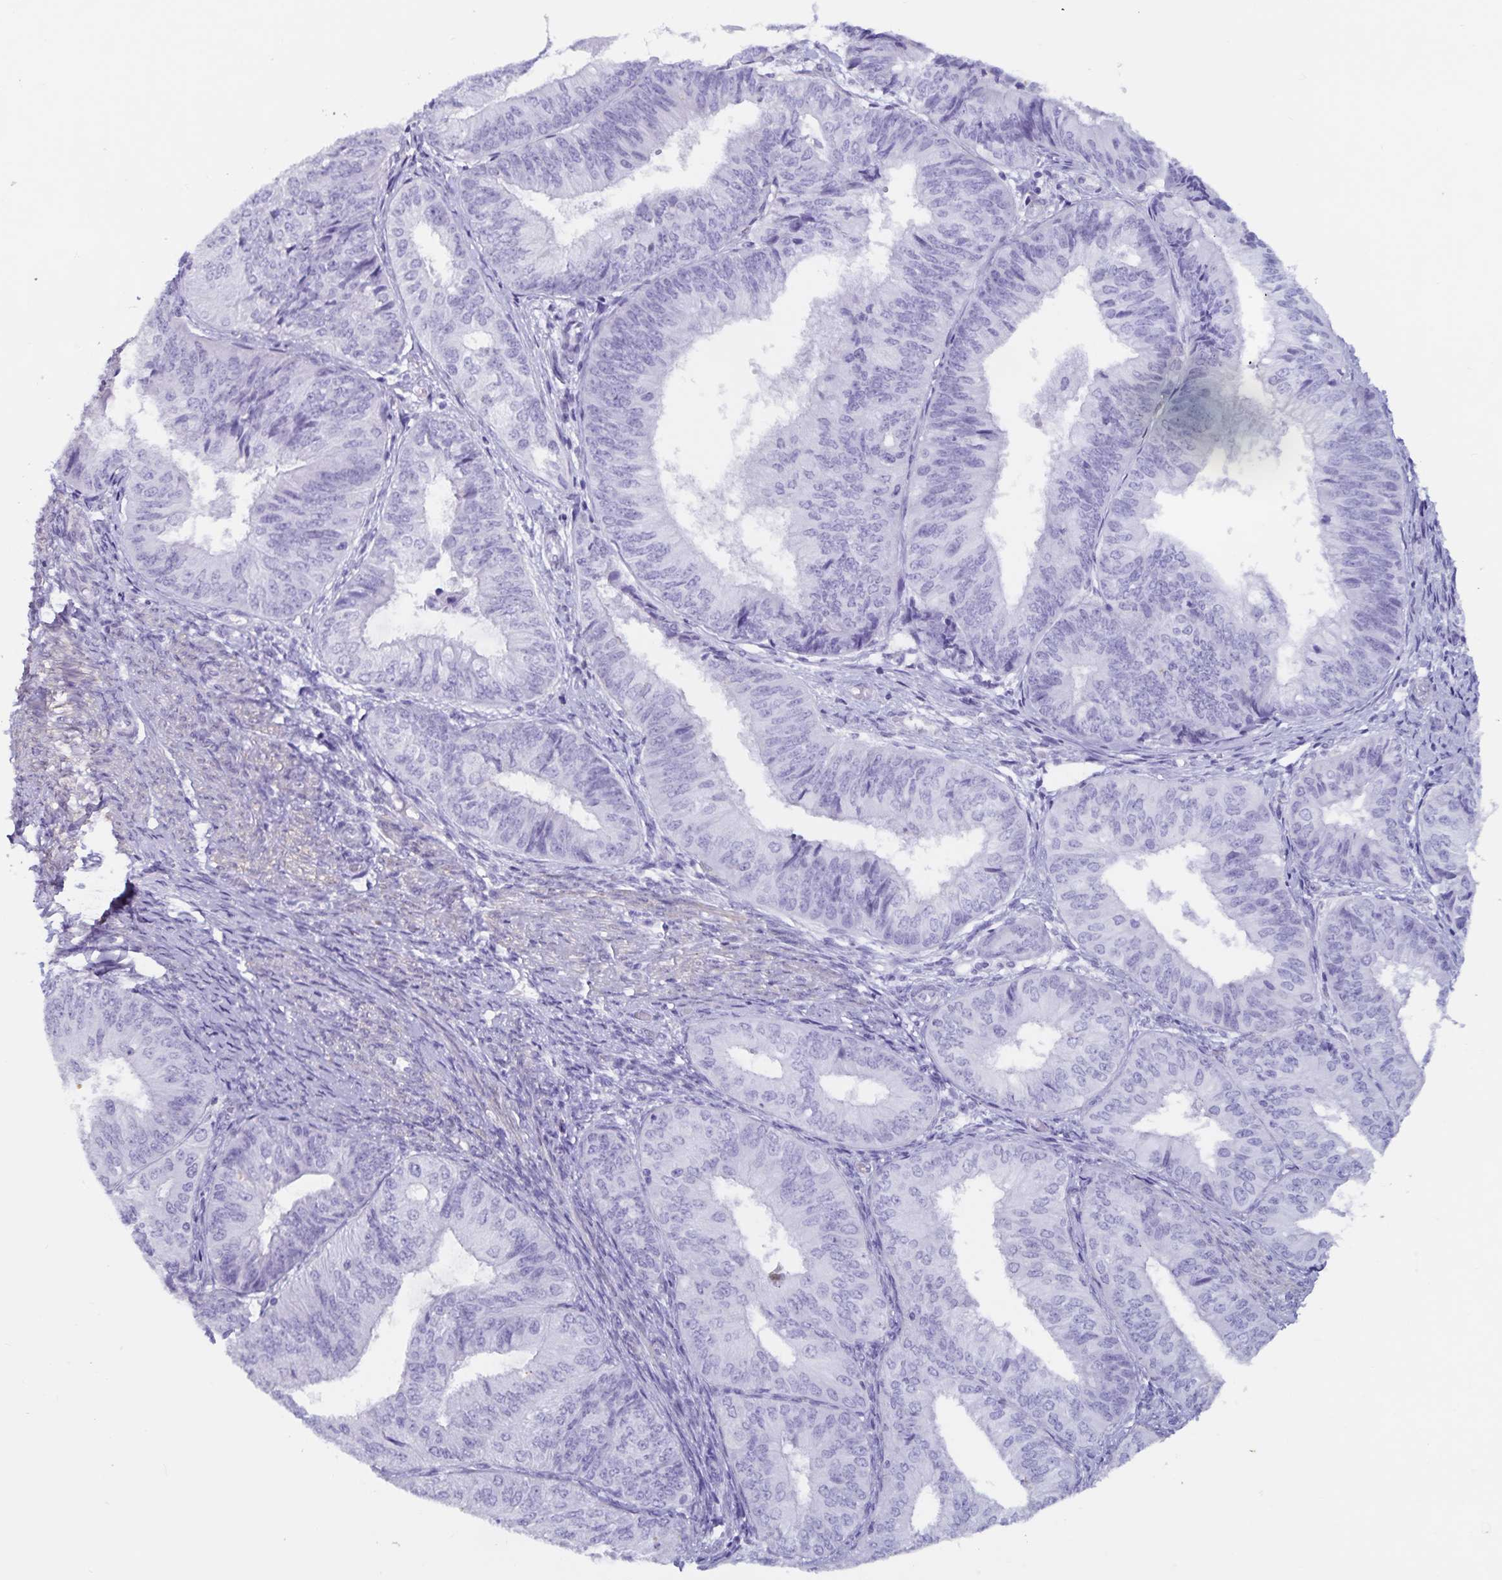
{"staining": {"intensity": "negative", "quantity": "none", "location": "none"}, "tissue": "endometrial cancer", "cell_type": "Tumor cells", "image_type": "cancer", "snomed": [{"axis": "morphology", "description": "Adenocarcinoma, NOS"}, {"axis": "topography", "description": "Endometrium"}], "caption": "Immunohistochemistry (IHC) of human adenocarcinoma (endometrial) demonstrates no positivity in tumor cells.", "gene": "GPR137", "patient": {"sex": "female", "age": 58}}